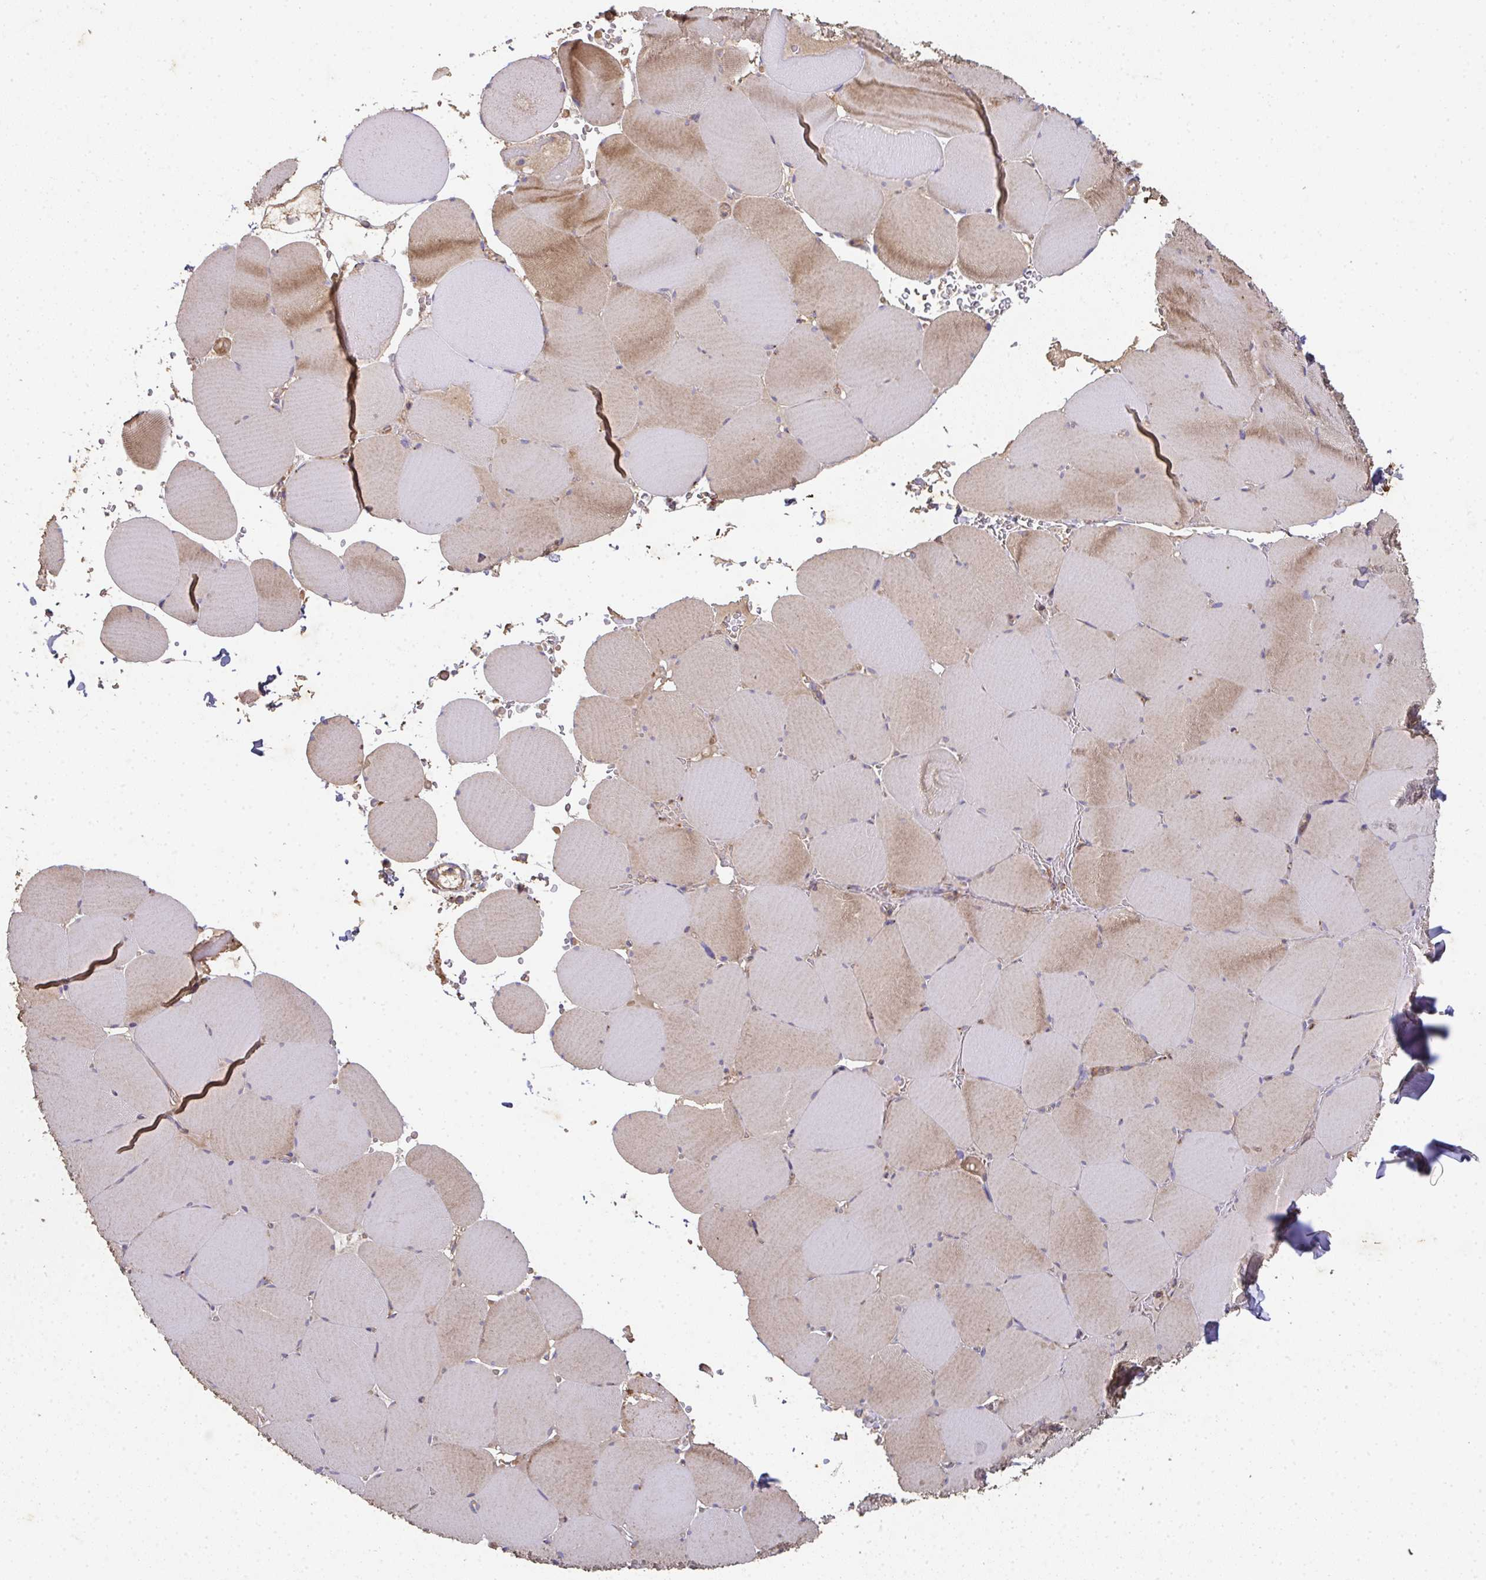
{"staining": {"intensity": "moderate", "quantity": "25%-75%", "location": "cytoplasmic/membranous"}, "tissue": "skeletal muscle", "cell_type": "Myocytes", "image_type": "normal", "snomed": [{"axis": "morphology", "description": "Normal tissue, NOS"}, {"axis": "topography", "description": "Skeletal muscle"}, {"axis": "topography", "description": "Head-Neck"}], "caption": "Moderate cytoplasmic/membranous protein positivity is identified in about 25%-75% of myocytes in skeletal muscle. (DAB = brown stain, brightfield microscopy at high magnification).", "gene": "TNMD", "patient": {"sex": "male", "age": 66}}